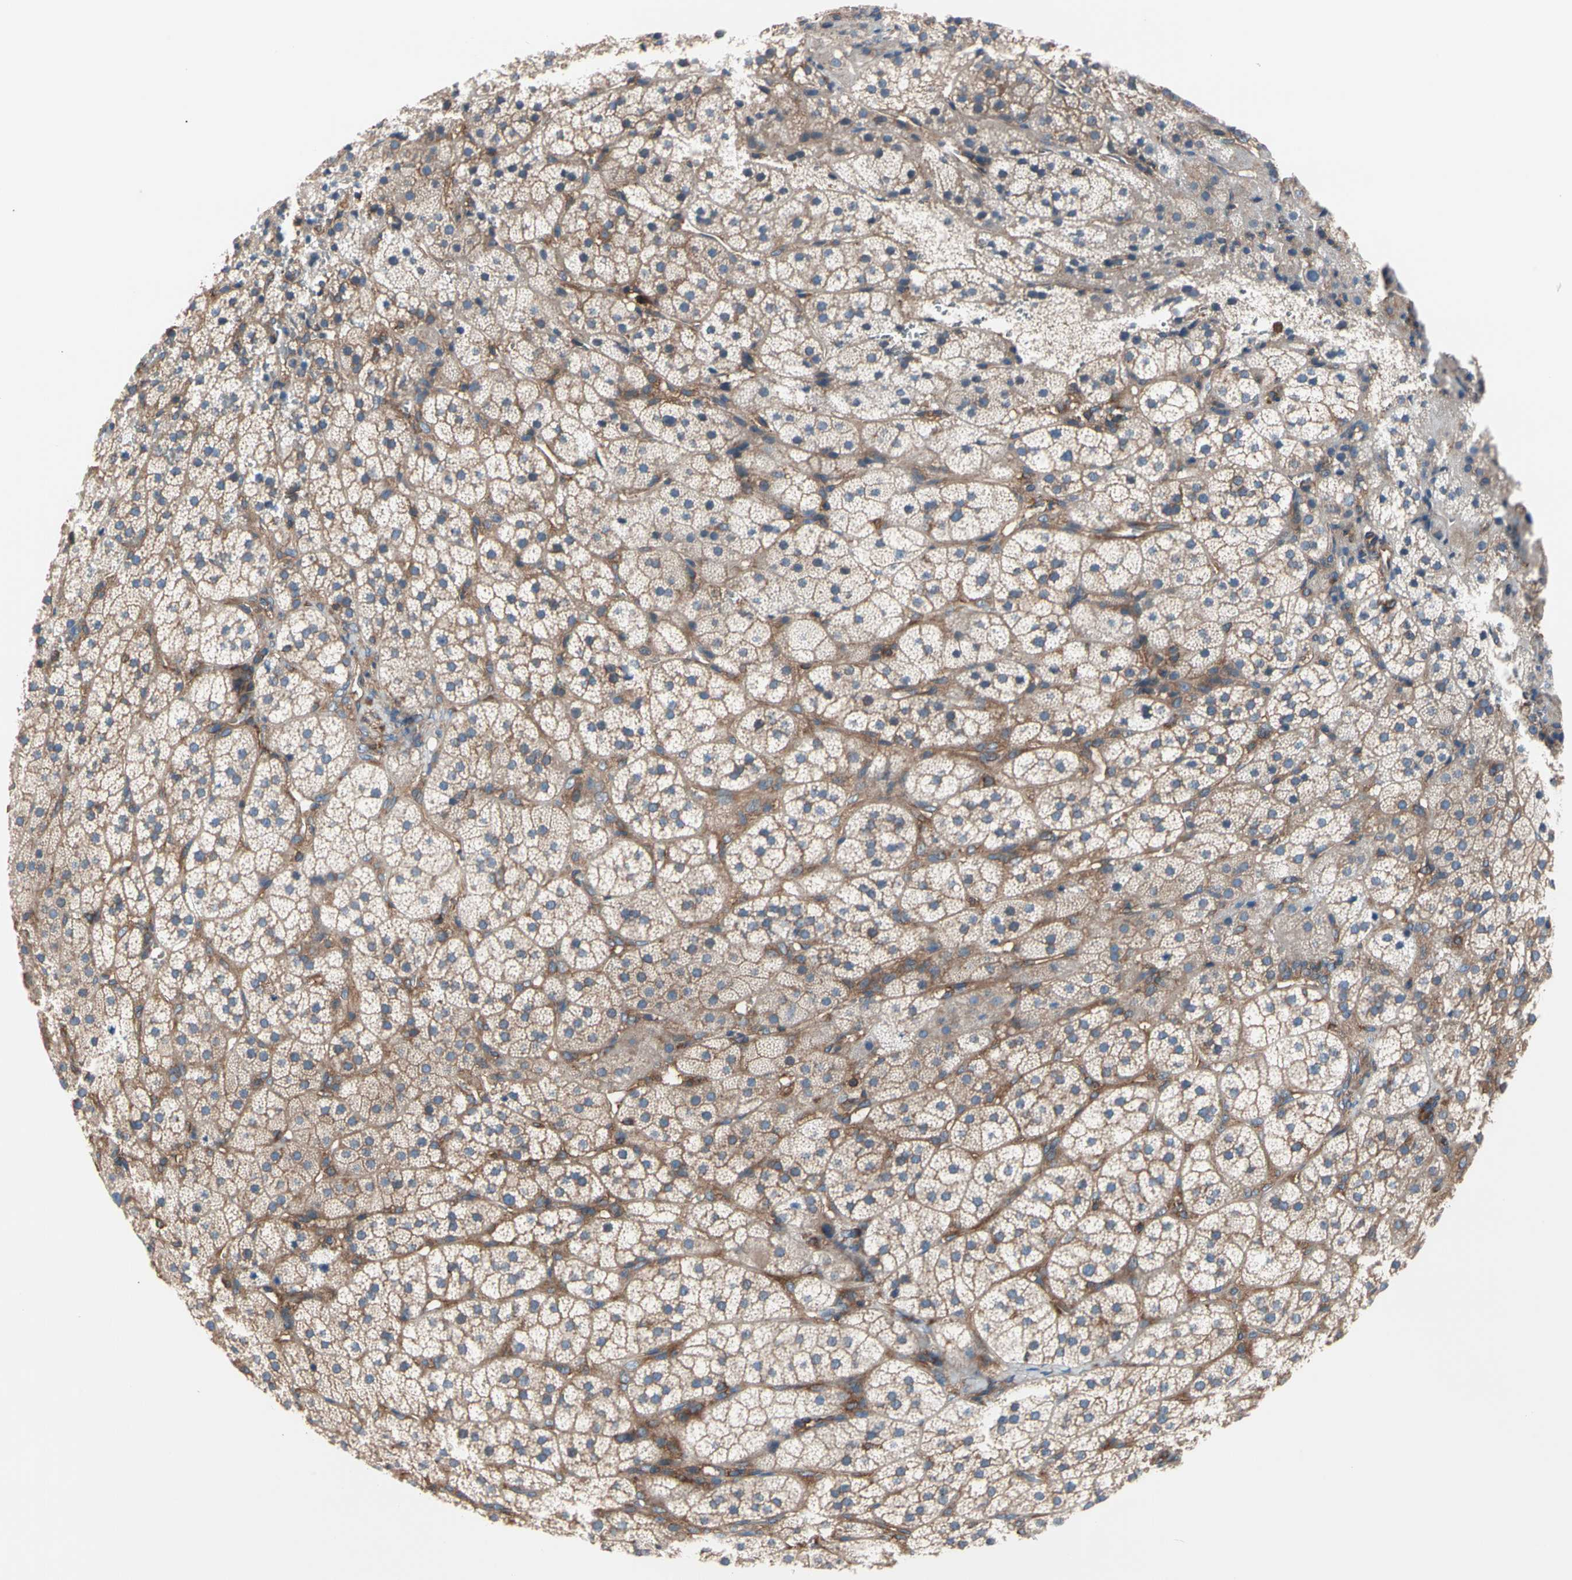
{"staining": {"intensity": "moderate", "quantity": ">75%", "location": "cytoplasmic/membranous"}, "tissue": "adrenal gland", "cell_type": "Glandular cells", "image_type": "normal", "snomed": [{"axis": "morphology", "description": "Normal tissue, NOS"}, {"axis": "topography", "description": "Adrenal gland"}], "caption": "Immunohistochemistry of unremarkable adrenal gland displays medium levels of moderate cytoplasmic/membranous staining in about >75% of glandular cells. (IHC, brightfield microscopy, high magnification).", "gene": "ROCK1", "patient": {"sex": "female", "age": 44}}